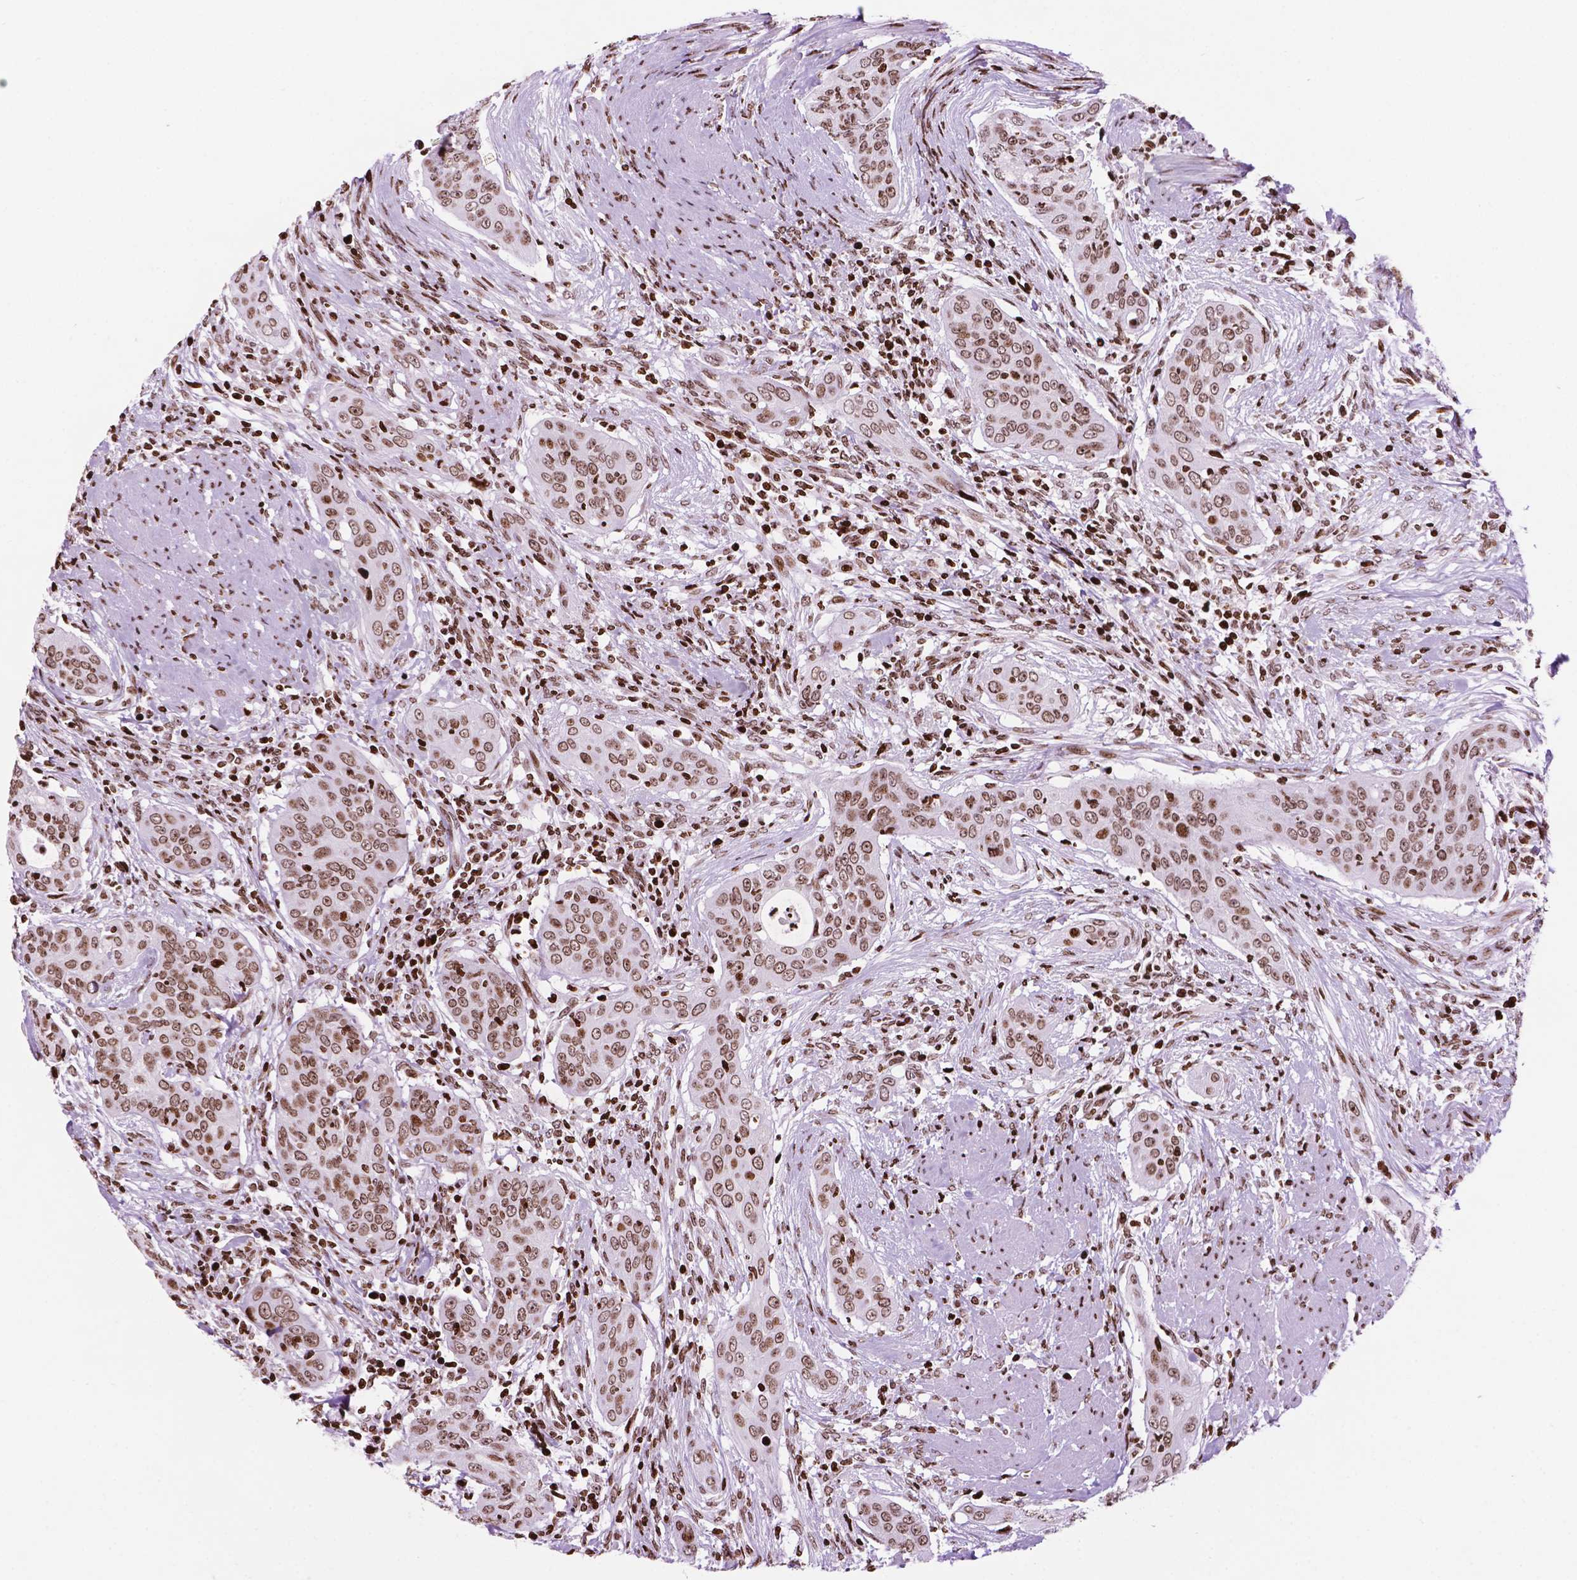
{"staining": {"intensity": "moderate", "quantity": ">75%", "location": "nuclear"}, "tissue": "urothelial cancer", "cell_type": "Tumor cells", "image_type": "cancer", "snomed": [{"axis": "morphology", "description": "Urothelial carcinoma, High grade"}, {"axis": "topography", "description": "Urinary bladder"}], "caption": "Urothelial carcinoma (high-grade) stained with immunohistochemistry demonstrates moderate nuclear positivity in approximately >75% of tumor cells.", "gene": "TMEM250", "patient": {"sex": "male", "age": 82}}